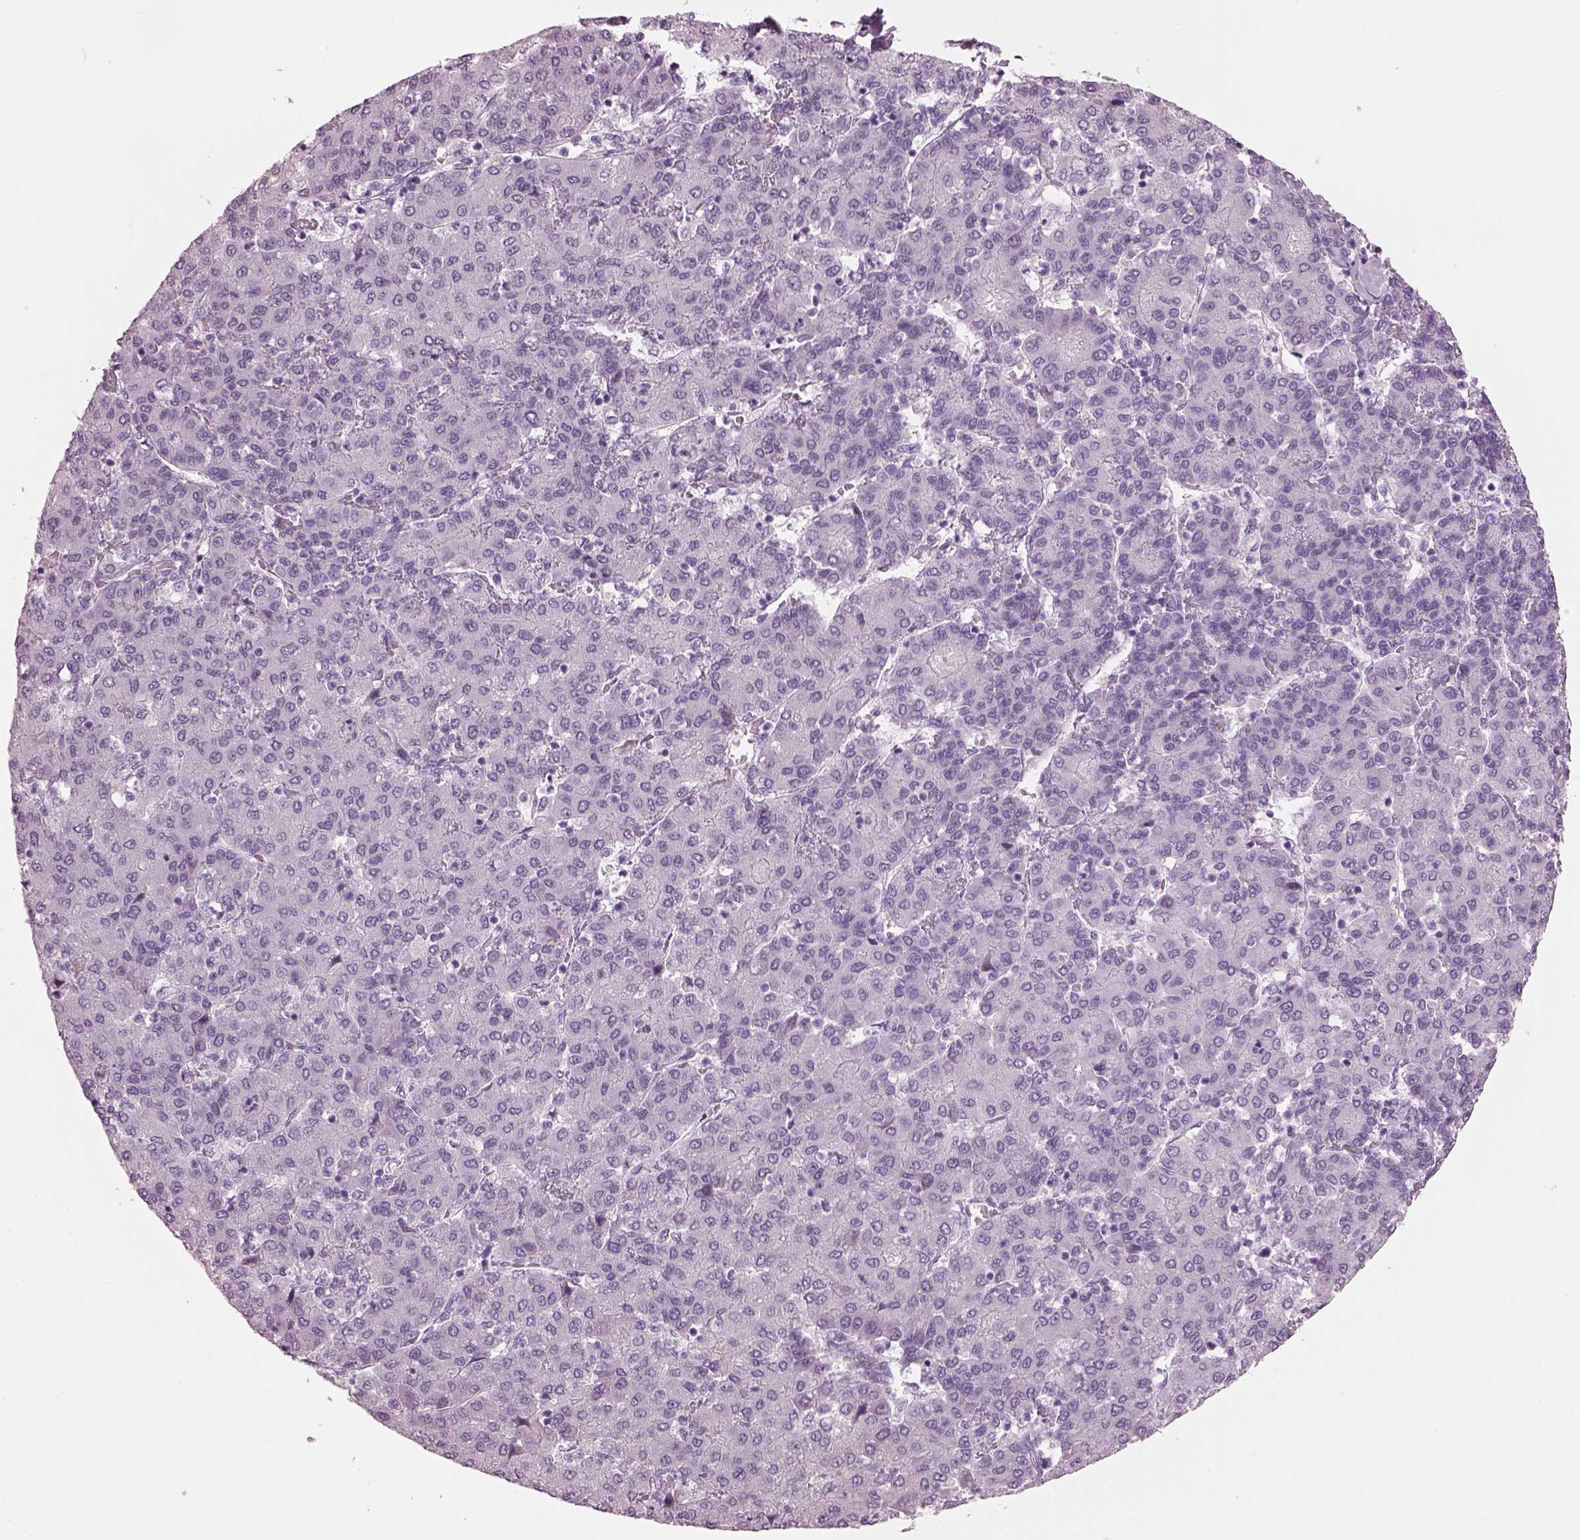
{"staining": {"intensity": "negative", "quantity": "none", "location": "none"}, "tissue": "liver cancer", "cell_type": "Tumor cells", "image_type": "cancer", "snomed": [{"axis": "morphology", "description": "Carcinoma, Hepatocellular, NOS"}, {"axis": "topography", "description": "Liver"}], "caption": "IHC photomicrograph of human liver hepatocellular carcinoma stained for a protein (brown), which reveals no positivity in tumor cells. The staining is performed using DAB (3,3'-diaminobenzidine) brown chromogen with nuclei counter-stained in using hematoxylin.", "gene": "HYDIN", "patient": {"sex": "male", "age": 65}}